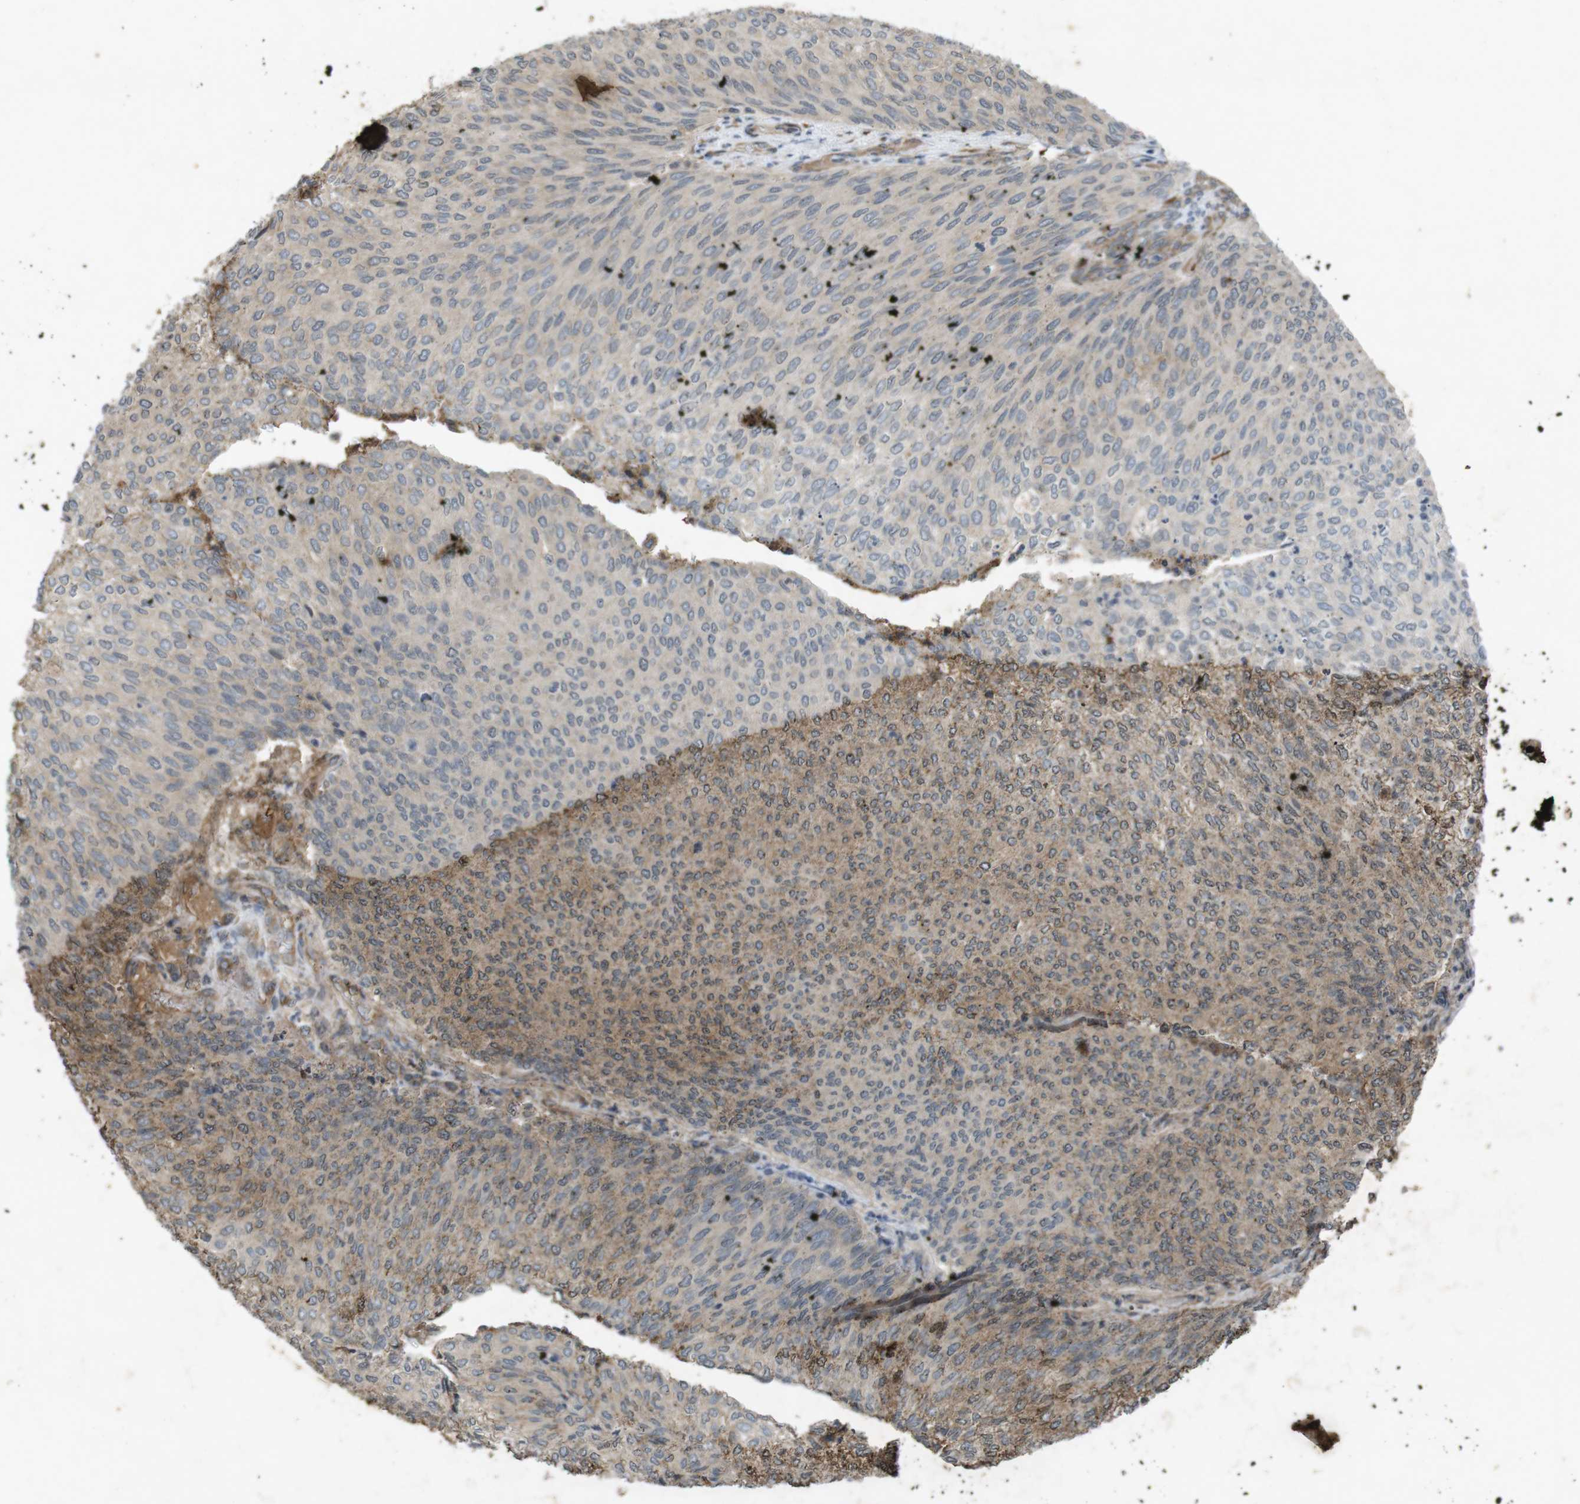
{"staining": {"intensity": "weak", "quantity": "<25%", "location": "cytoplasmic/membranous"}, "tissue": "urothelial cancer", "cell_type": "Tumor cells", "image_type": "cancer", "snomed": [{"axis": "morphology", "description": "Urothelial carcinoma, Low grade"}, {"axis": "topography", "description": "Urinary bladder"}], "caption": "An IHC histopathology image of urothelial carcinoma (low-grade) is shown. There is no staining in tumor cells of urothelial carcinoma (low-grade).", "gene": "FLCN", "patient": {"sex": "female", "age": 79}}